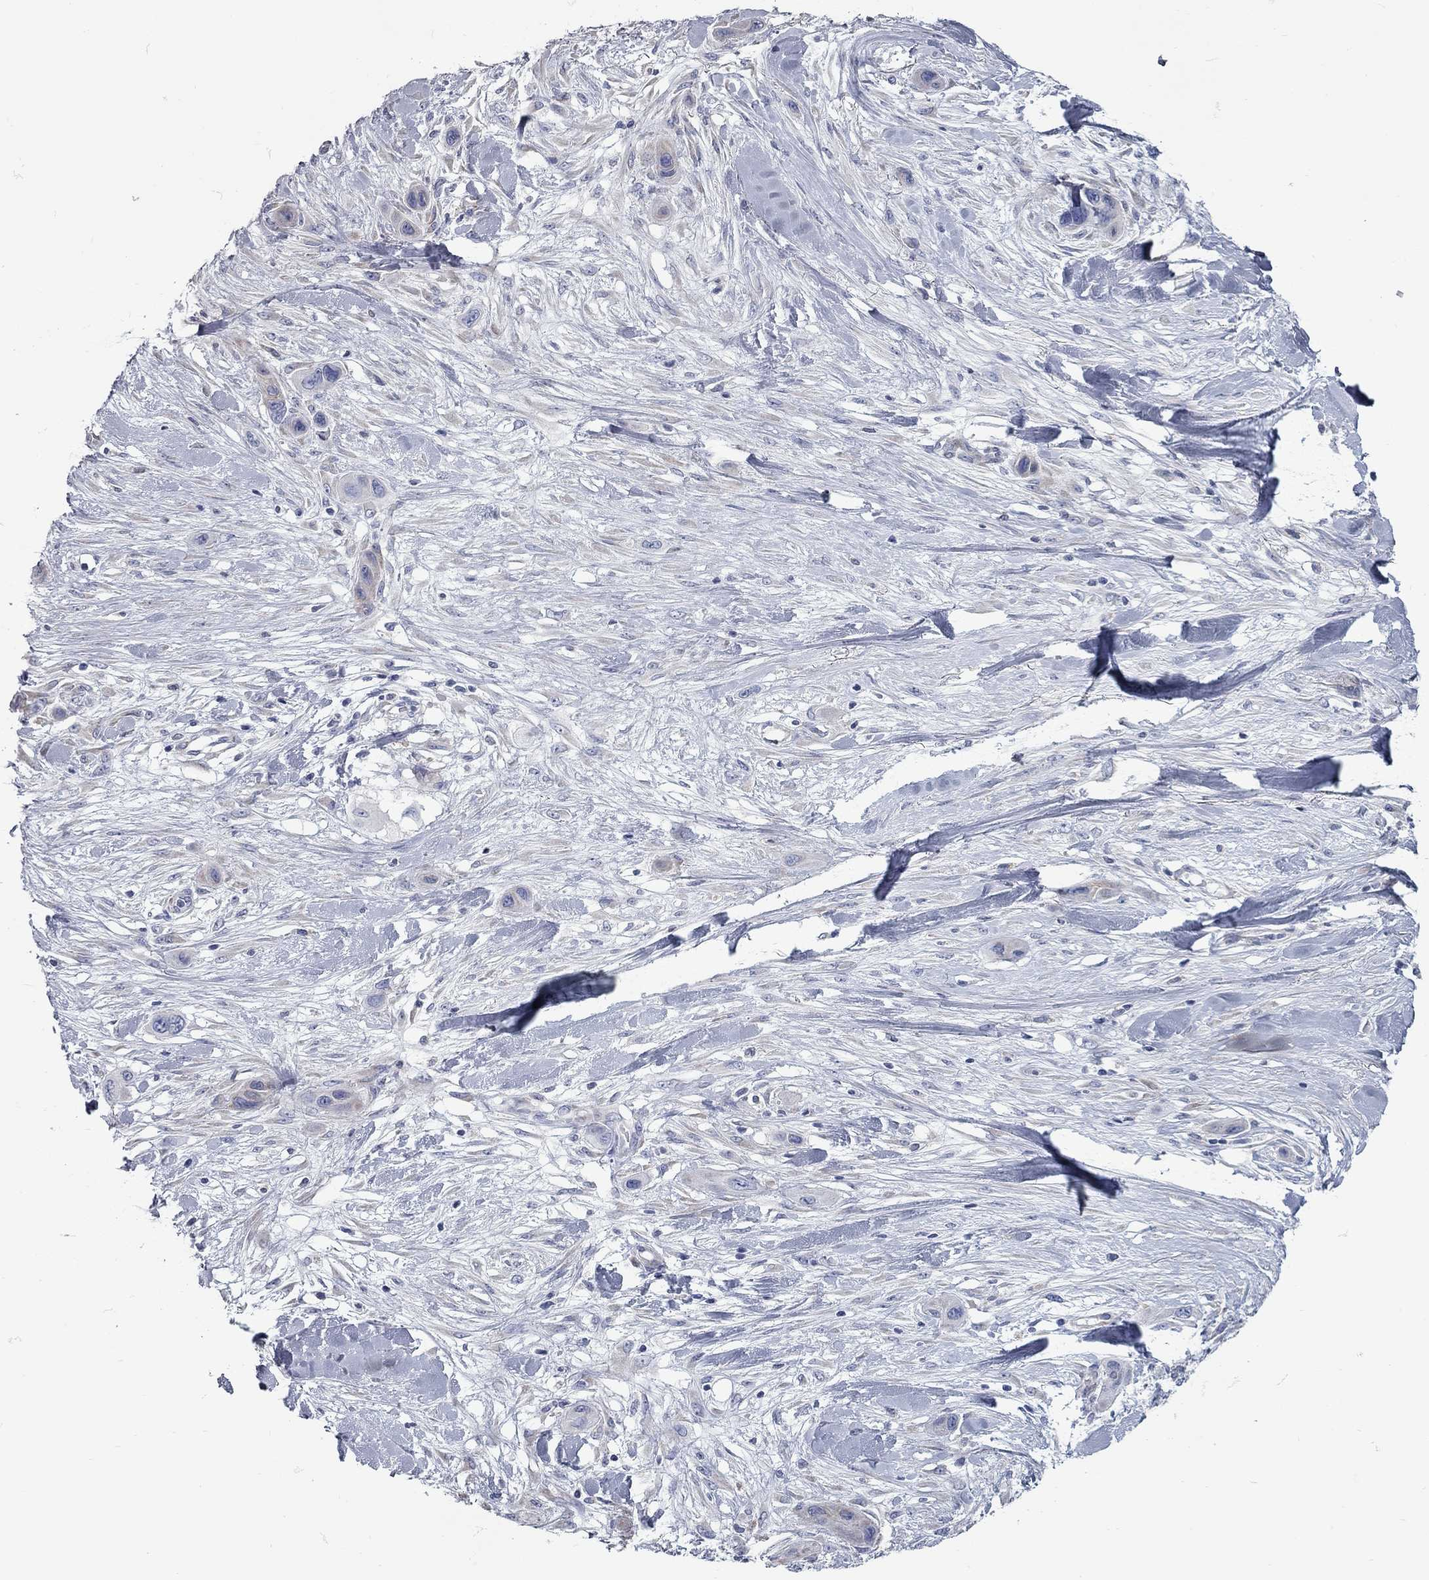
{"staining": {"intensity": "negative", "quantity": "none", "location": "none"}, "tissue": "skin cancer", "cell_type": "Tumor cells", "image_type": "cancer", "snomed": [{"axis": "morphology", "description": "Squamous cell carcinoma, NOS"}, {"axis": "topography", "description": "Skin"}], "caption": "A photomicrograph of squamous cell carcinoma (skin) stained for a protein displays no brown staining in tumor cells.", "gene": "XAGE2", "patient": {"sex": "male", "age": 79}}